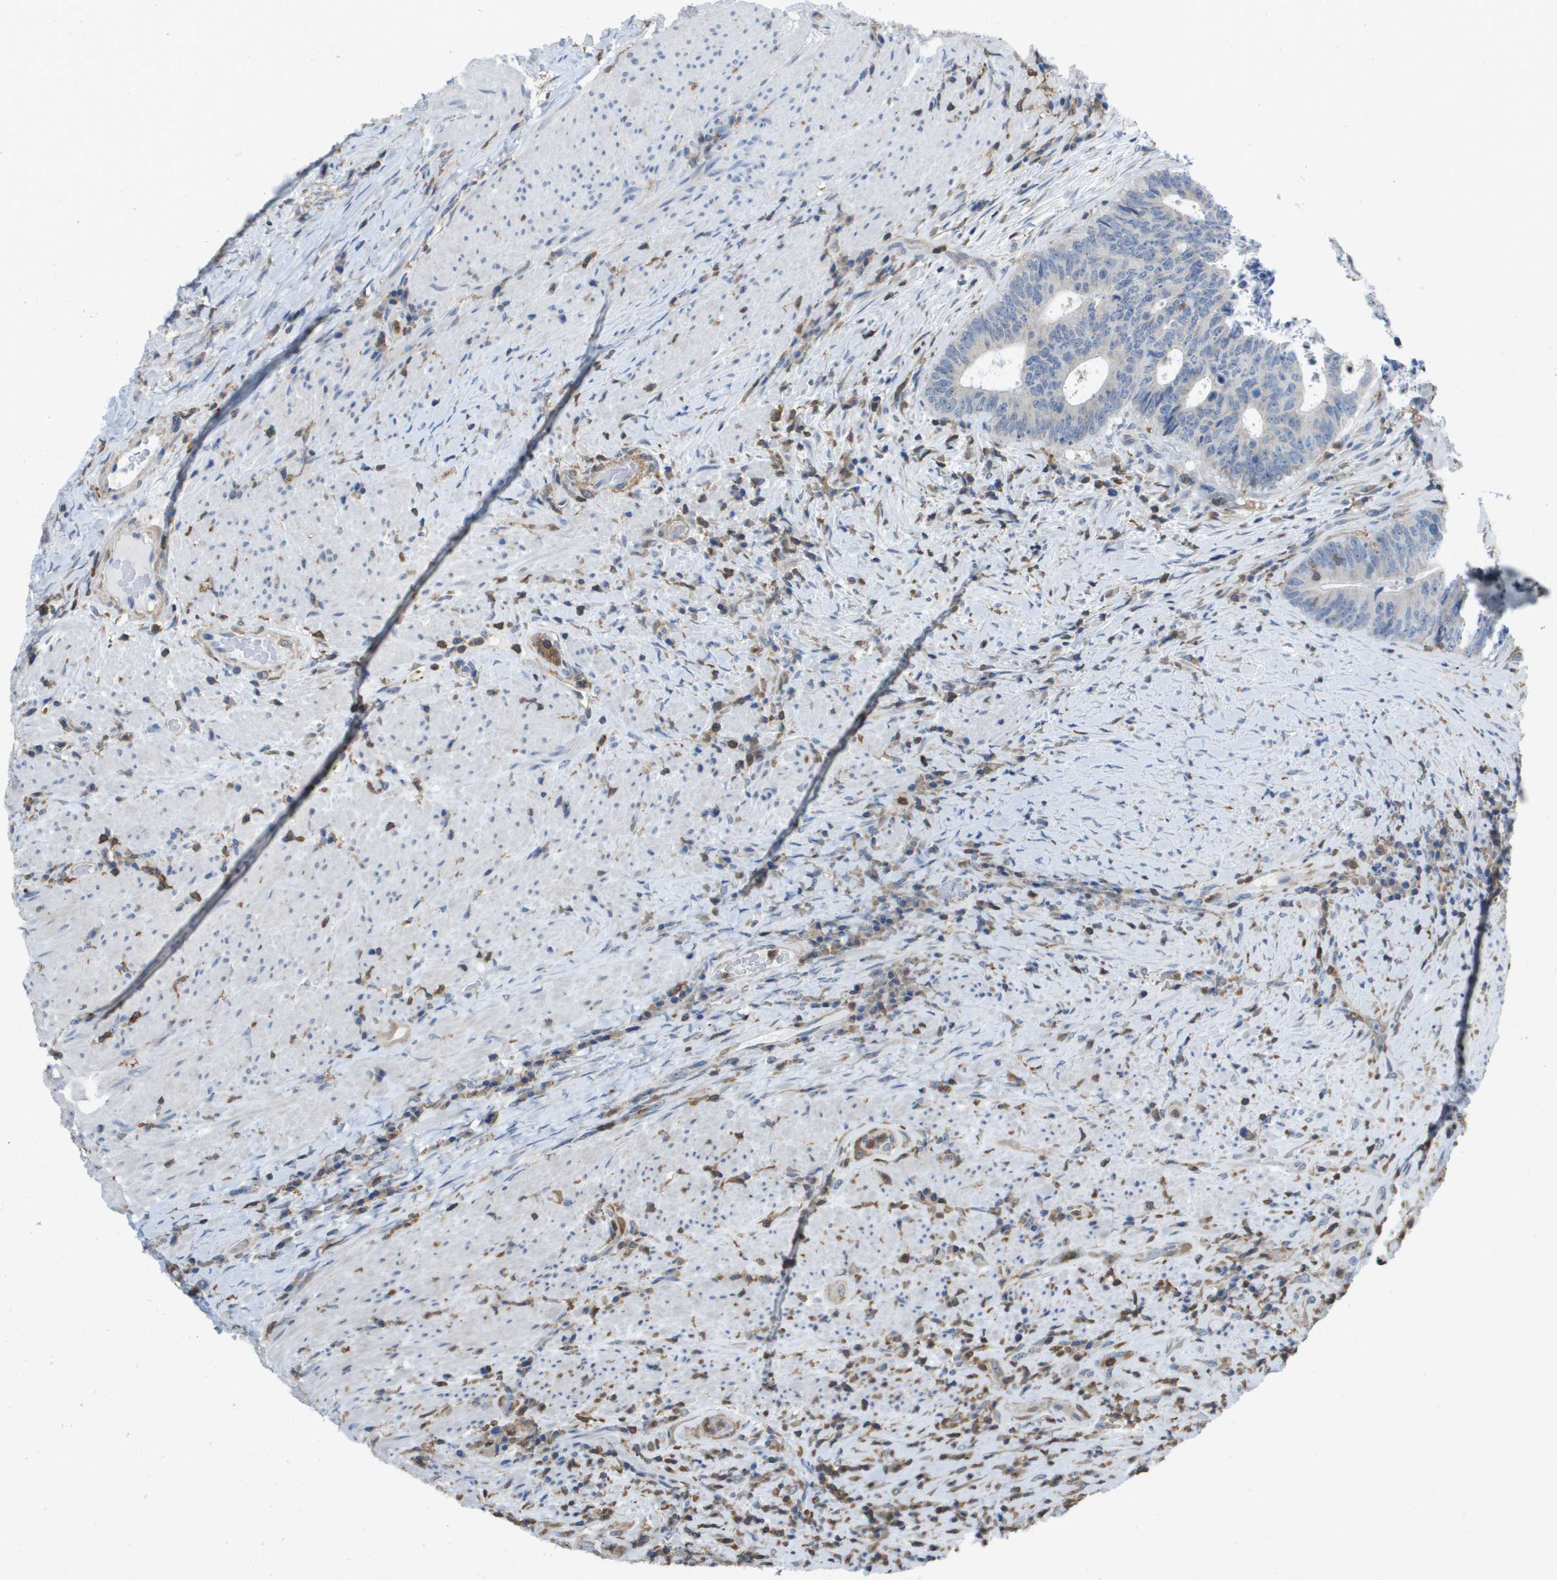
{"staining": {"intensity": "negative", "quantity": "none", "location": "none"}, "tissue": "colorectal cancer", "cell_type": "Tumor cells", "image_type": "cancer", "snomed": [{"axis": "morphology", "description": "Adenocarcinoma, NOS"}, {"axis": "topography", "description": "Rectum"}], "caption": "Immunohistochemistry photomicrograph of human colorectal adenocarcinoma stained for a protein (brown), which displays no expression in tumor cells.", "gene": "RCSD1", "patient": {"sex": "male", "age": 72}}